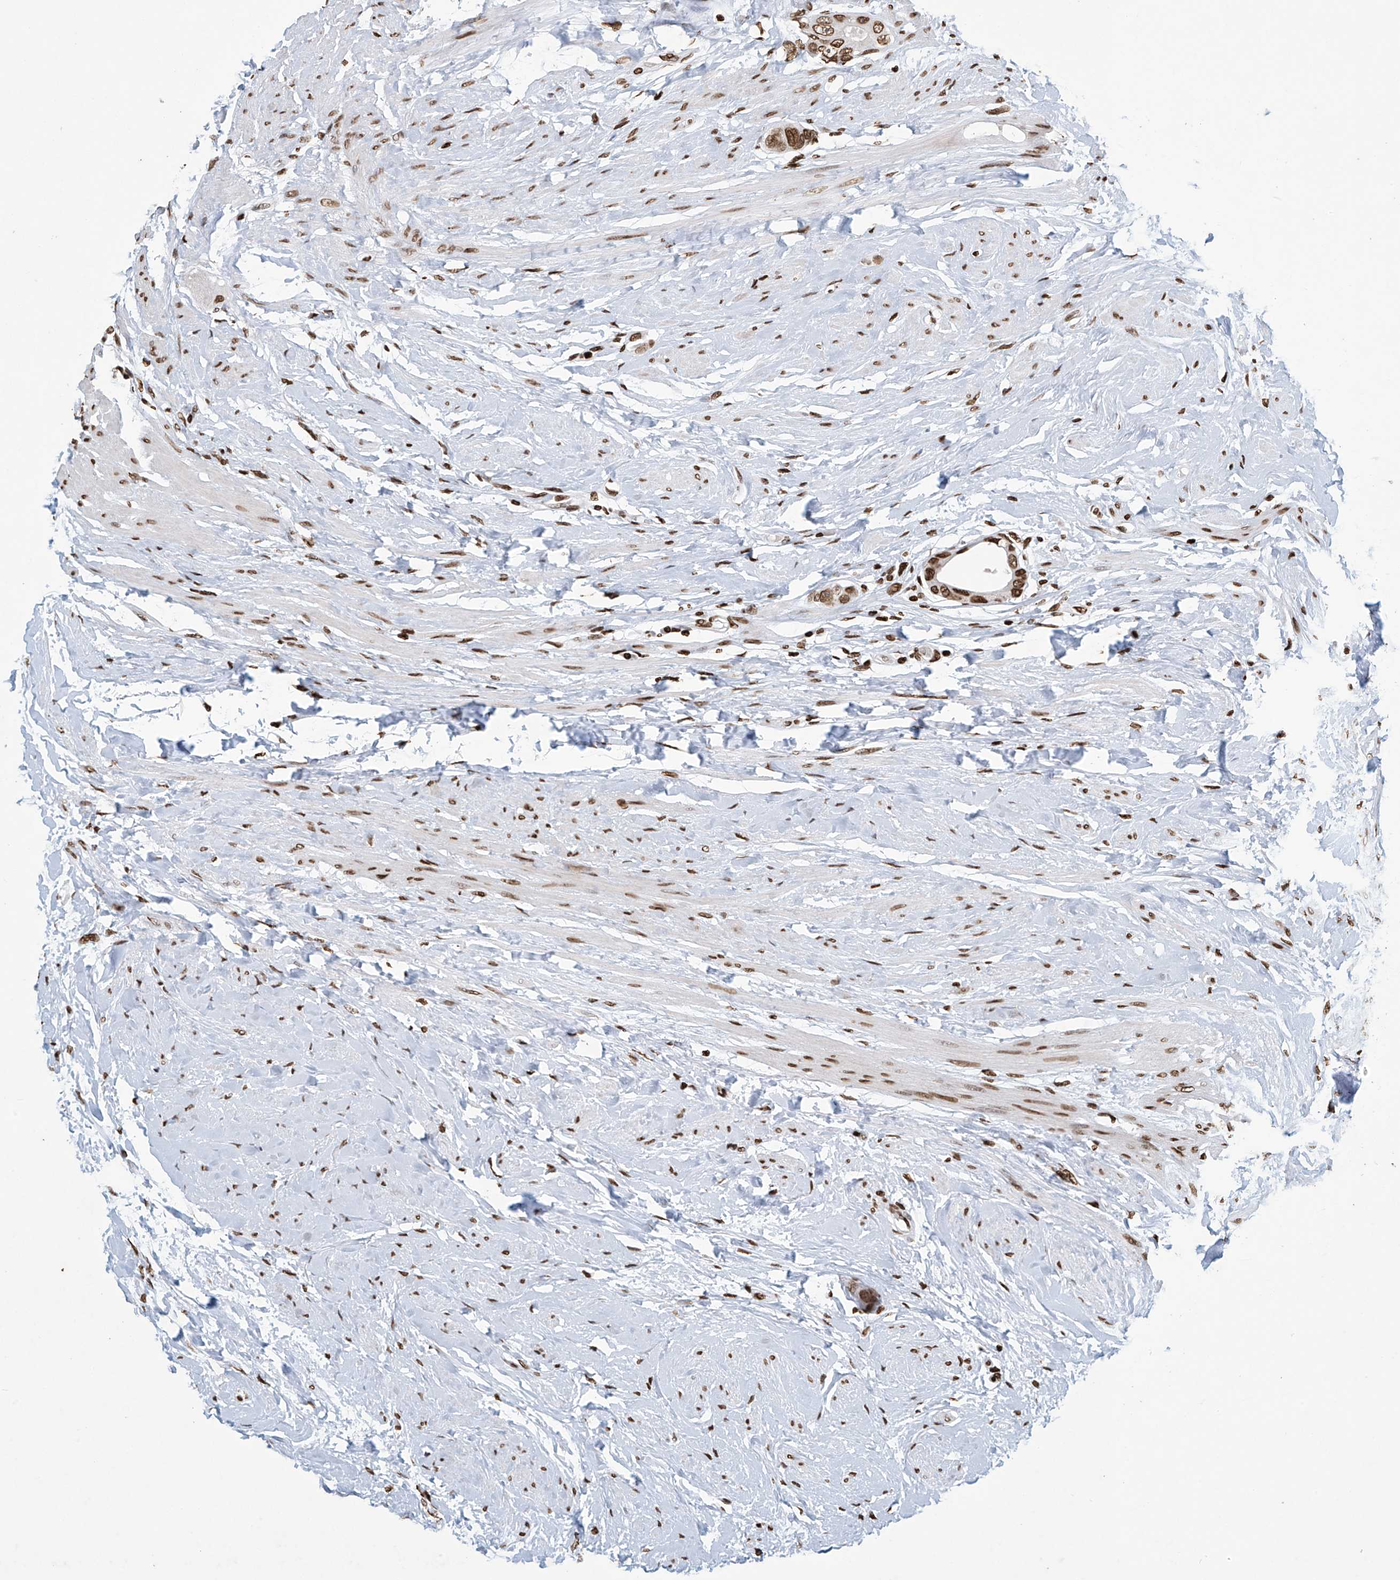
{"staining": {"intensity": "moderate", "quantity": ">75%", "location": "nuclear"}, "tissue": "colorectal cancer", "cell_type": "Tumor cells", "image_type": "cancer", "snomed": [{"axis": "morphology", "description": "Adenocarcinoma, NOS"}, {"axis": "topography", "description": "Rectum"}], "caption": "A histopathology image of colorectal cancer (adenocarcinoma) stained for a protein demonstrates moderate nuclear brown staining in tumor cells. Nuclei are stained in blue.", "gene": "H4C16", "patient": {"sex": "male", "age": 51}}